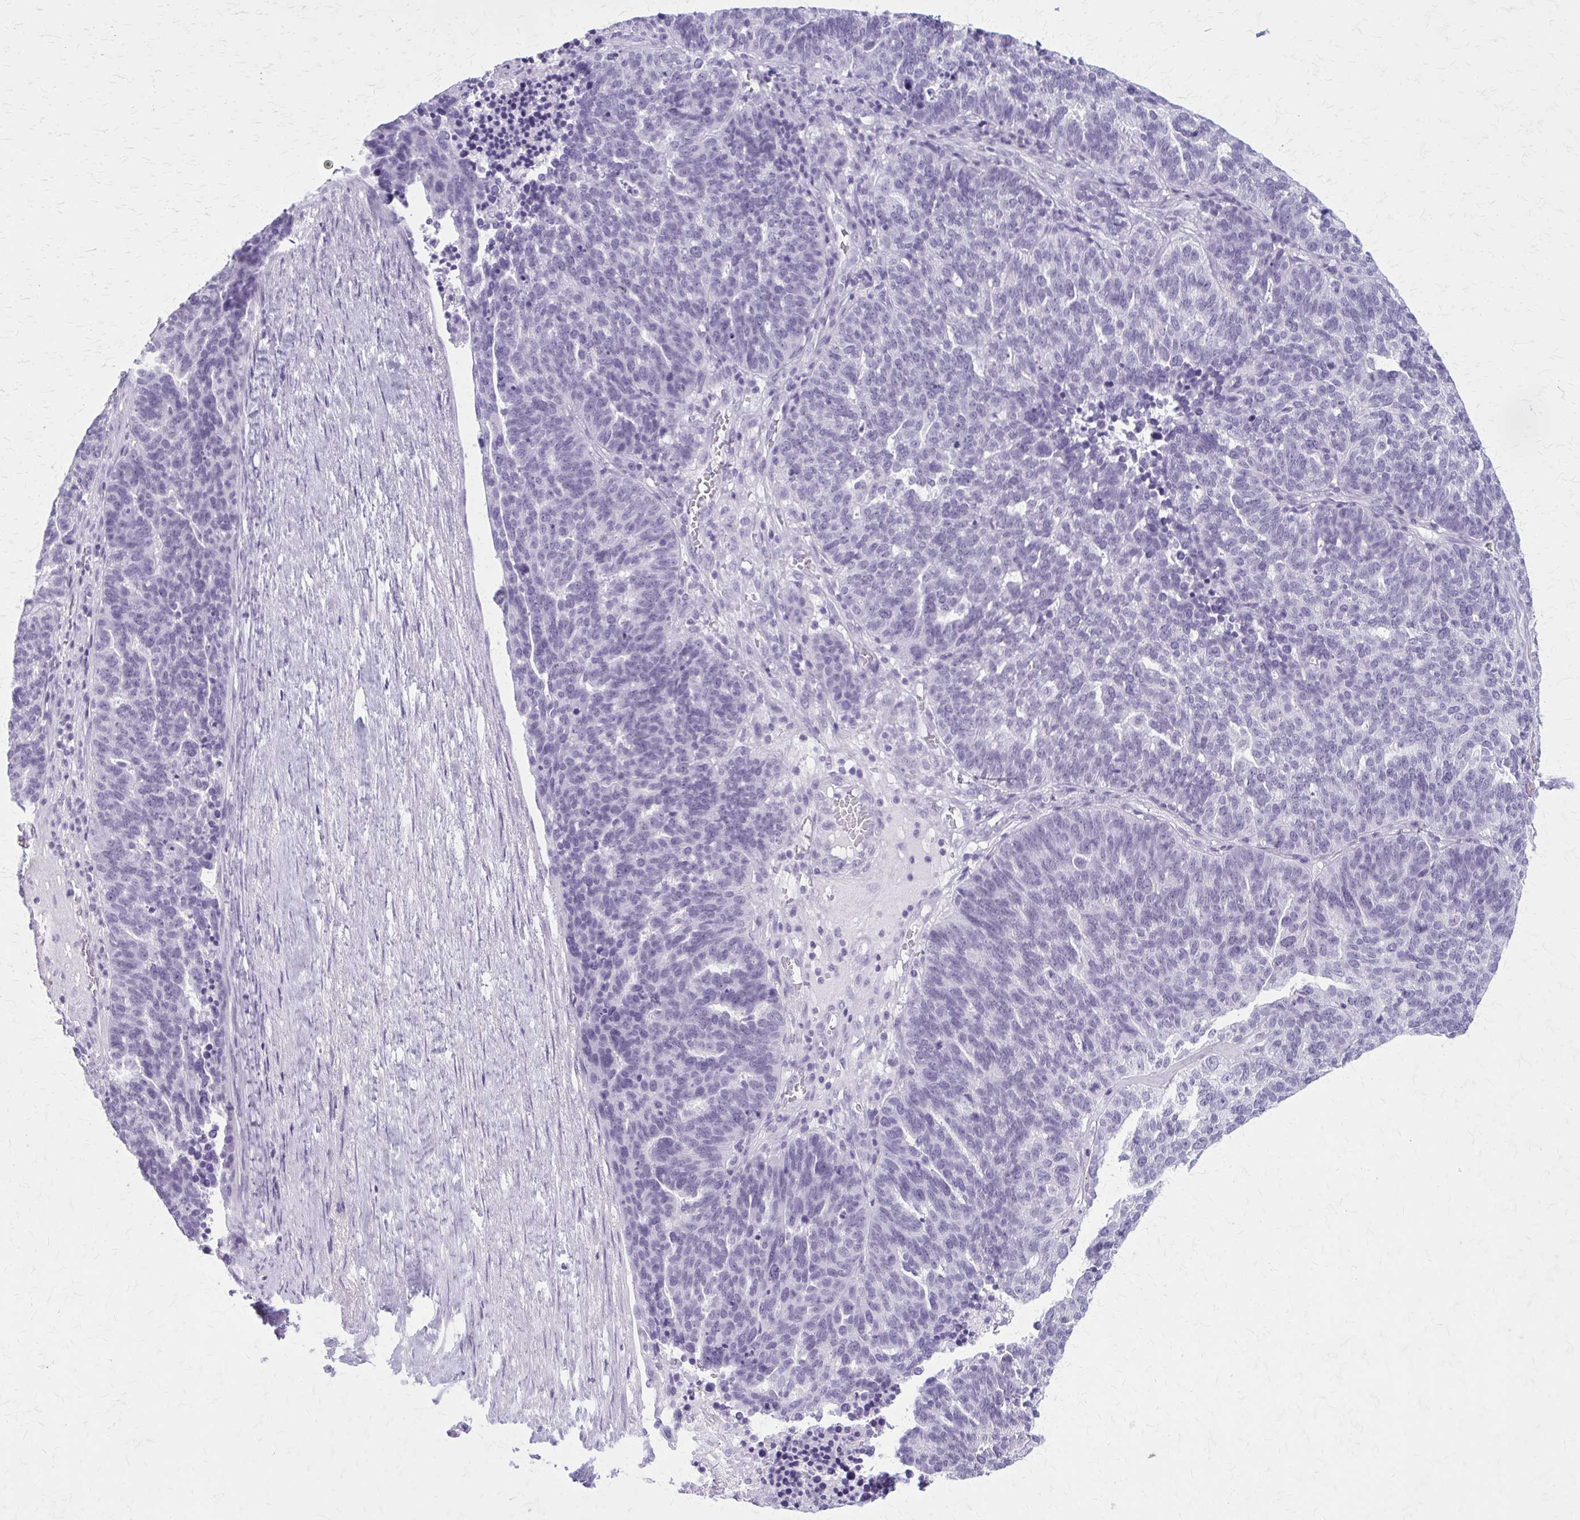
{"staining": {"intensity": "negative", "quantity": "none", "location": "none"}, "tissue": "ovarian cancer", "cell_type": "Tumor cells", "image_type": "cancer", "snomed": [{"axis": "morphology", "description": "Cystadenocarcinoma, serous, NOS"}, {"axis": "topography", "description": "Ovary"}], "caption": "IHC image of ovarian cancer stained for a protein (brown), which exhibits no staining in tumor cells. (DAB (3,3'-diaminobenzidine) IHC visualized using brightfield microscopy, high magnification).", "gene": "GAD1", "patient": {"sex": "female", "age": 59}}